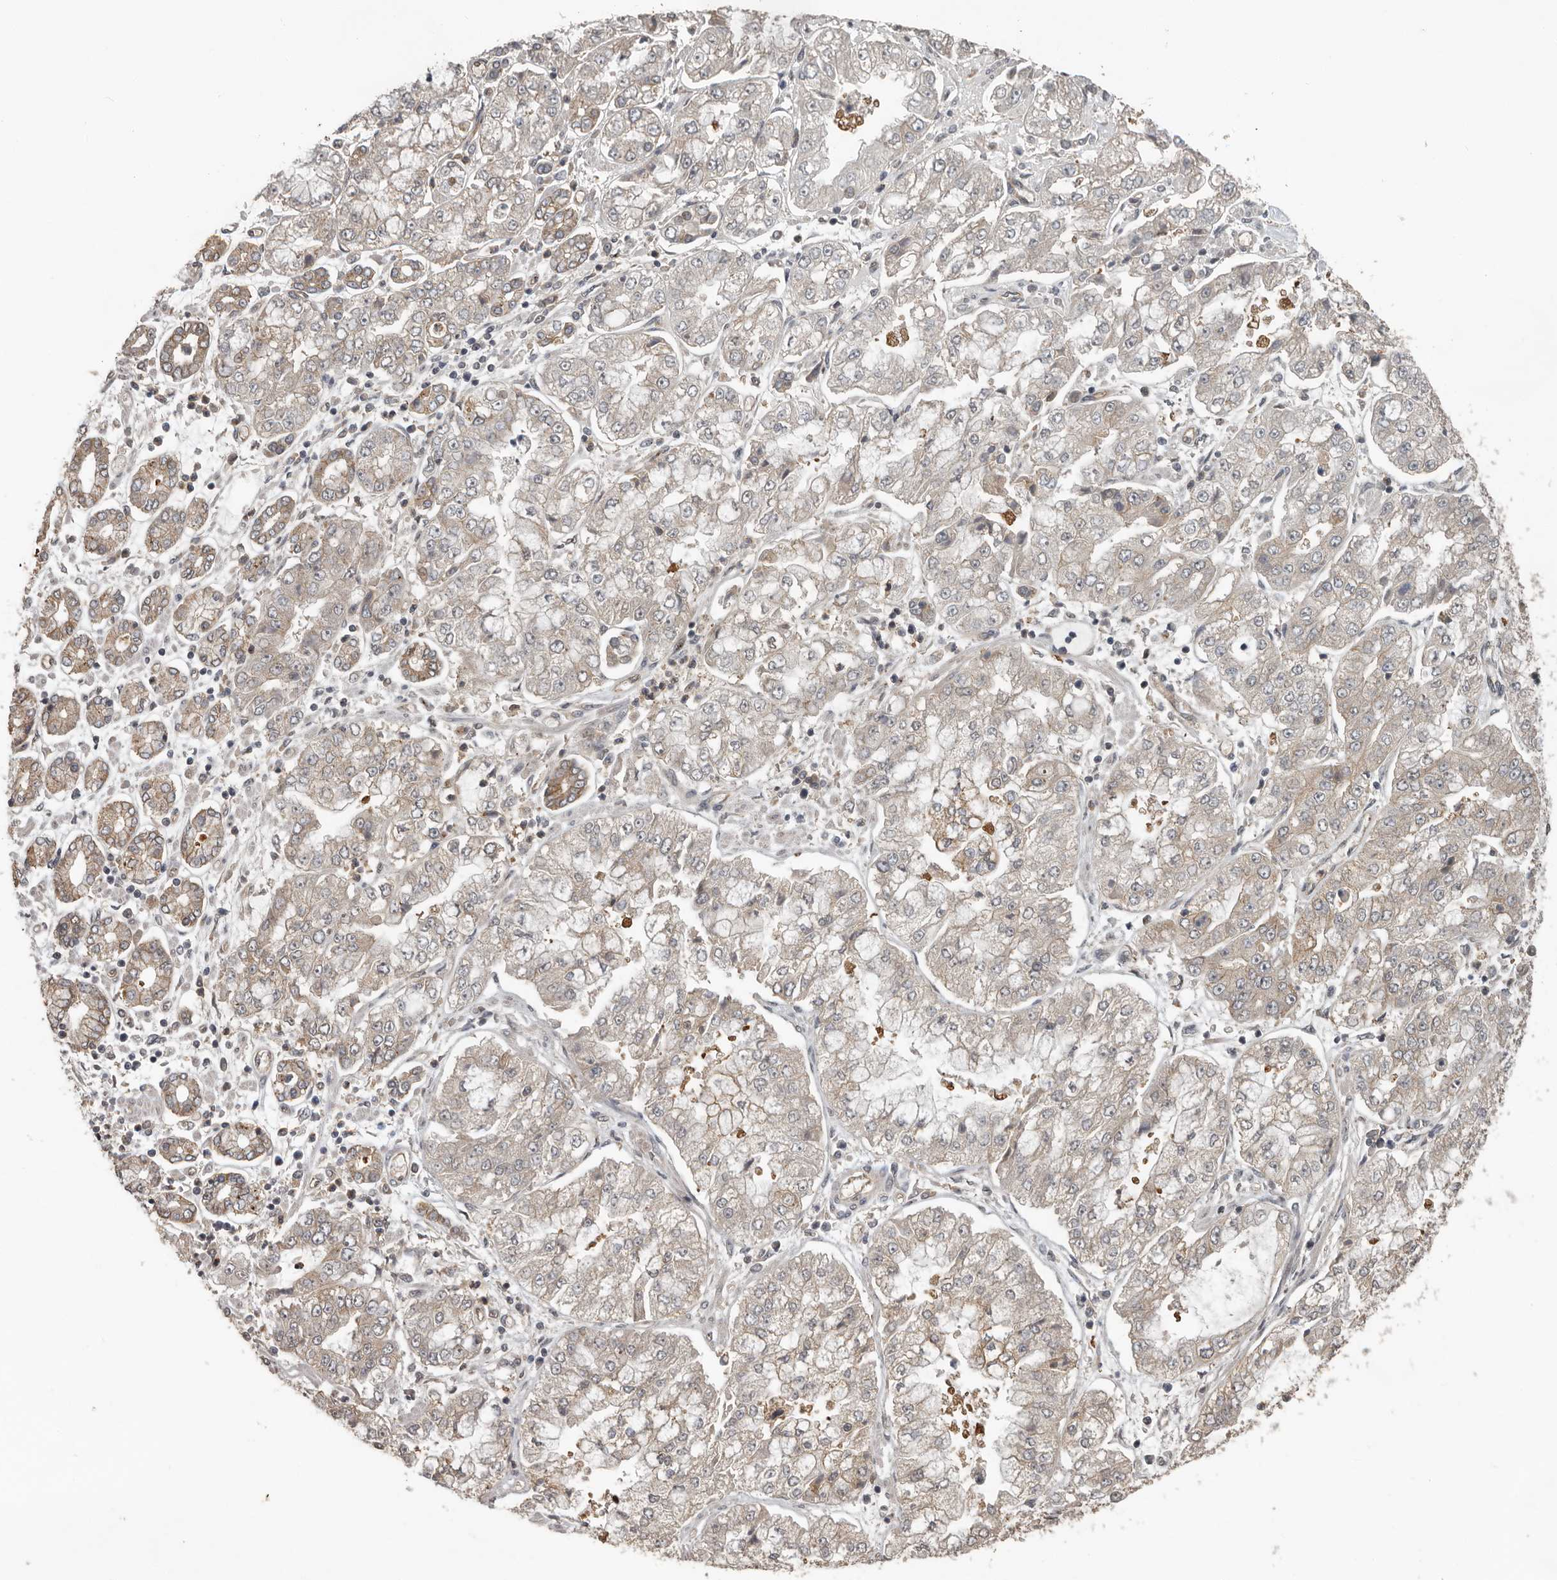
{"staining": {"intensity": "weak", "quantity": "<25%", "location": "cytoplasmic/membranous"}, "tissue": "stomach cancer", "cell_type": "Tumor cells", "image_type": "cancer", "snomed": [{"axis": "morphology", "description": "Adenocarcinoma, NOS"}, {"axis": "topography", "description": "Stomach"}], "caption": "This micrograph is of stomach cancer (adenocarcinoma) stained with IHC to label a protein in brown with the nuclei are counter-stained blue. There is no positivity in tumor cells.", "gene": "CEP350", "patient": {"sex": "male", "age": 76}}